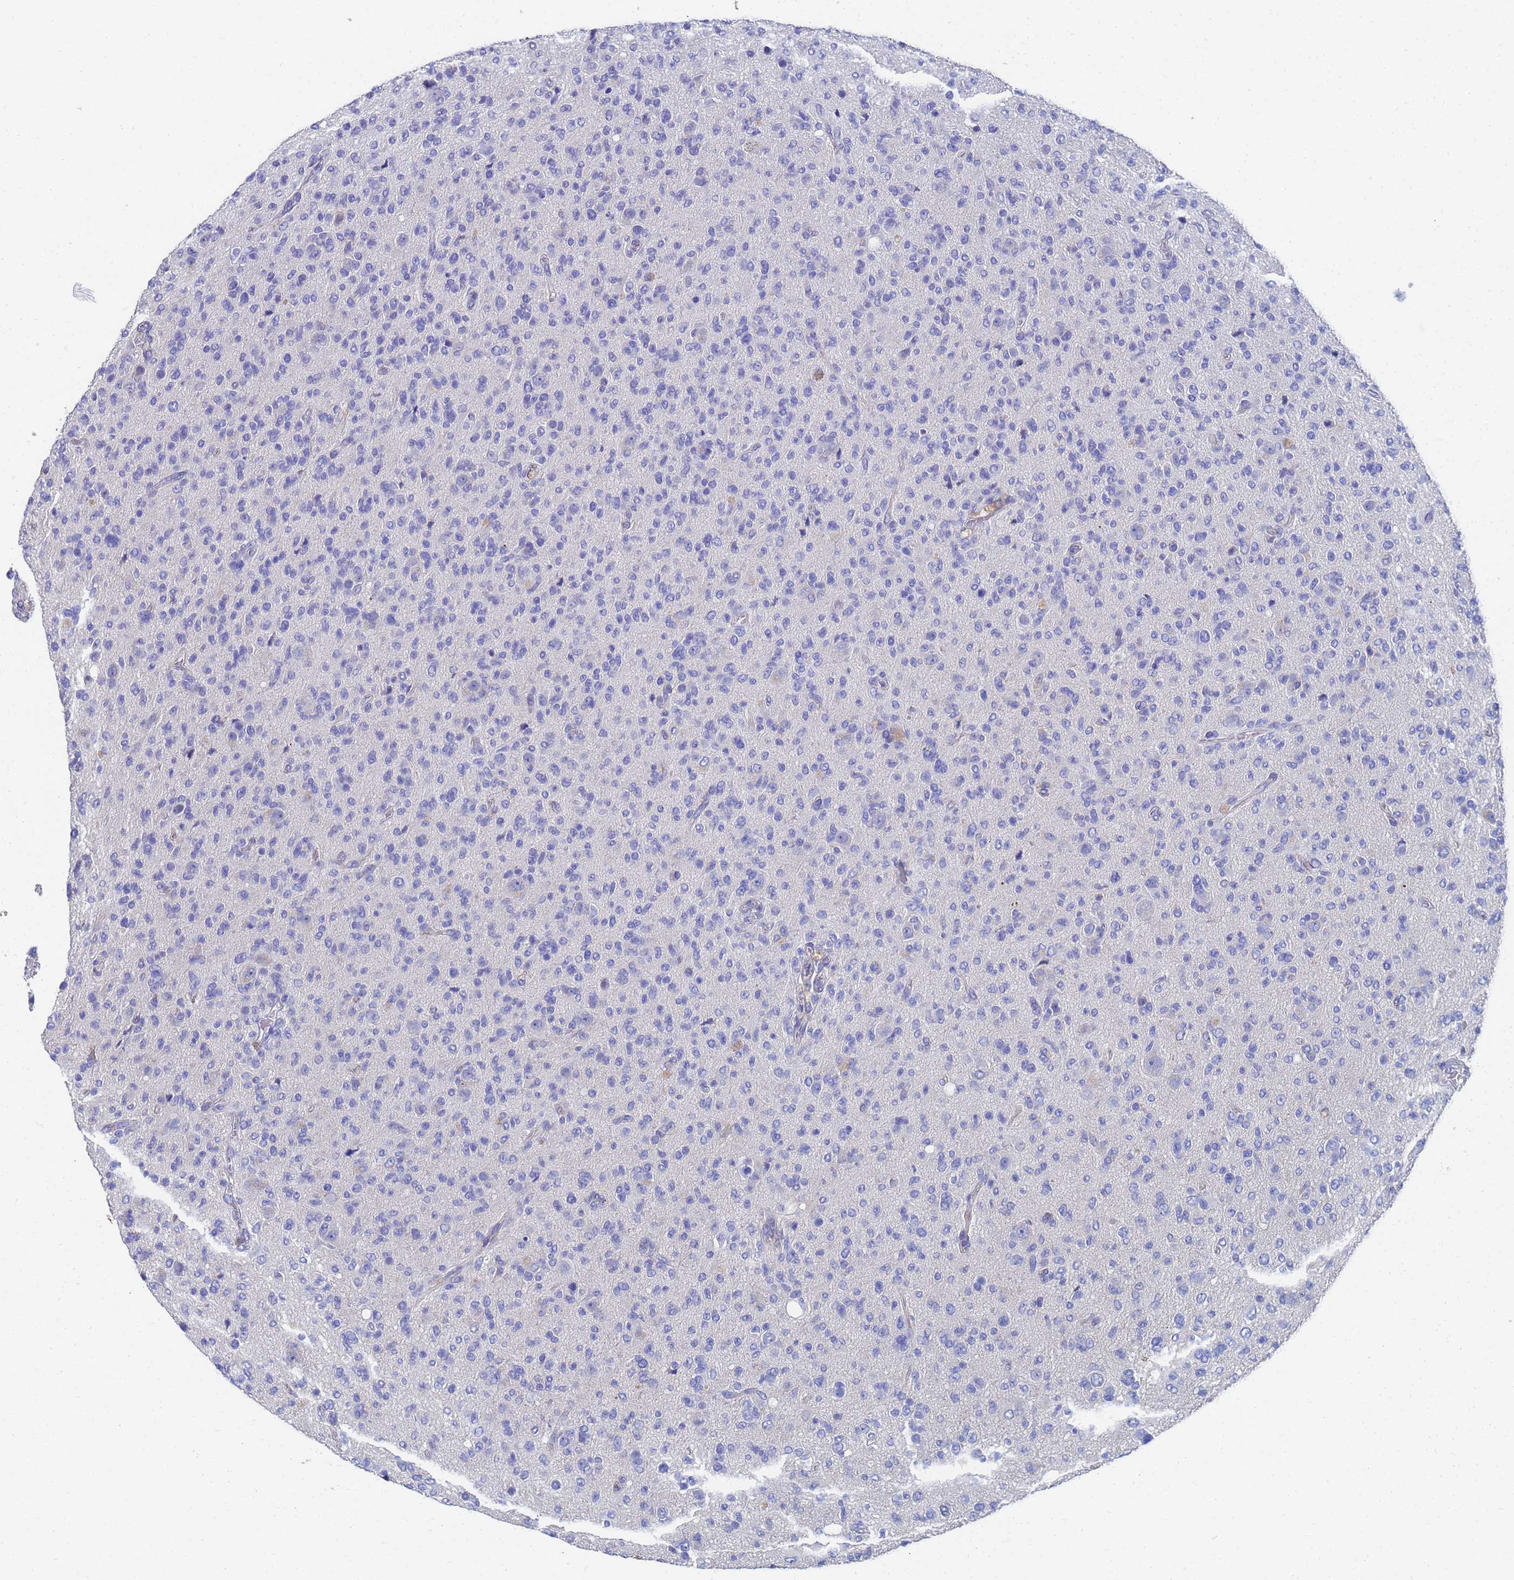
{"staining": {"intensity": "negative", "quantity": "none", "location": "none"}, "tissue": "glioma", "cell_type": "Tumor cells", "image_type": "cancer", "snomed": [{"axis": "morphology", "description": "Glioma, malignant, High grade"}, {"axis": "topography", "description": "Brain"}], "caption": "Tumor cells are negative for protein expression in human glioma. Nuclei are stained in blue.", "gene": "LBX2", "patient": {"sex": "female", "age": 57}}